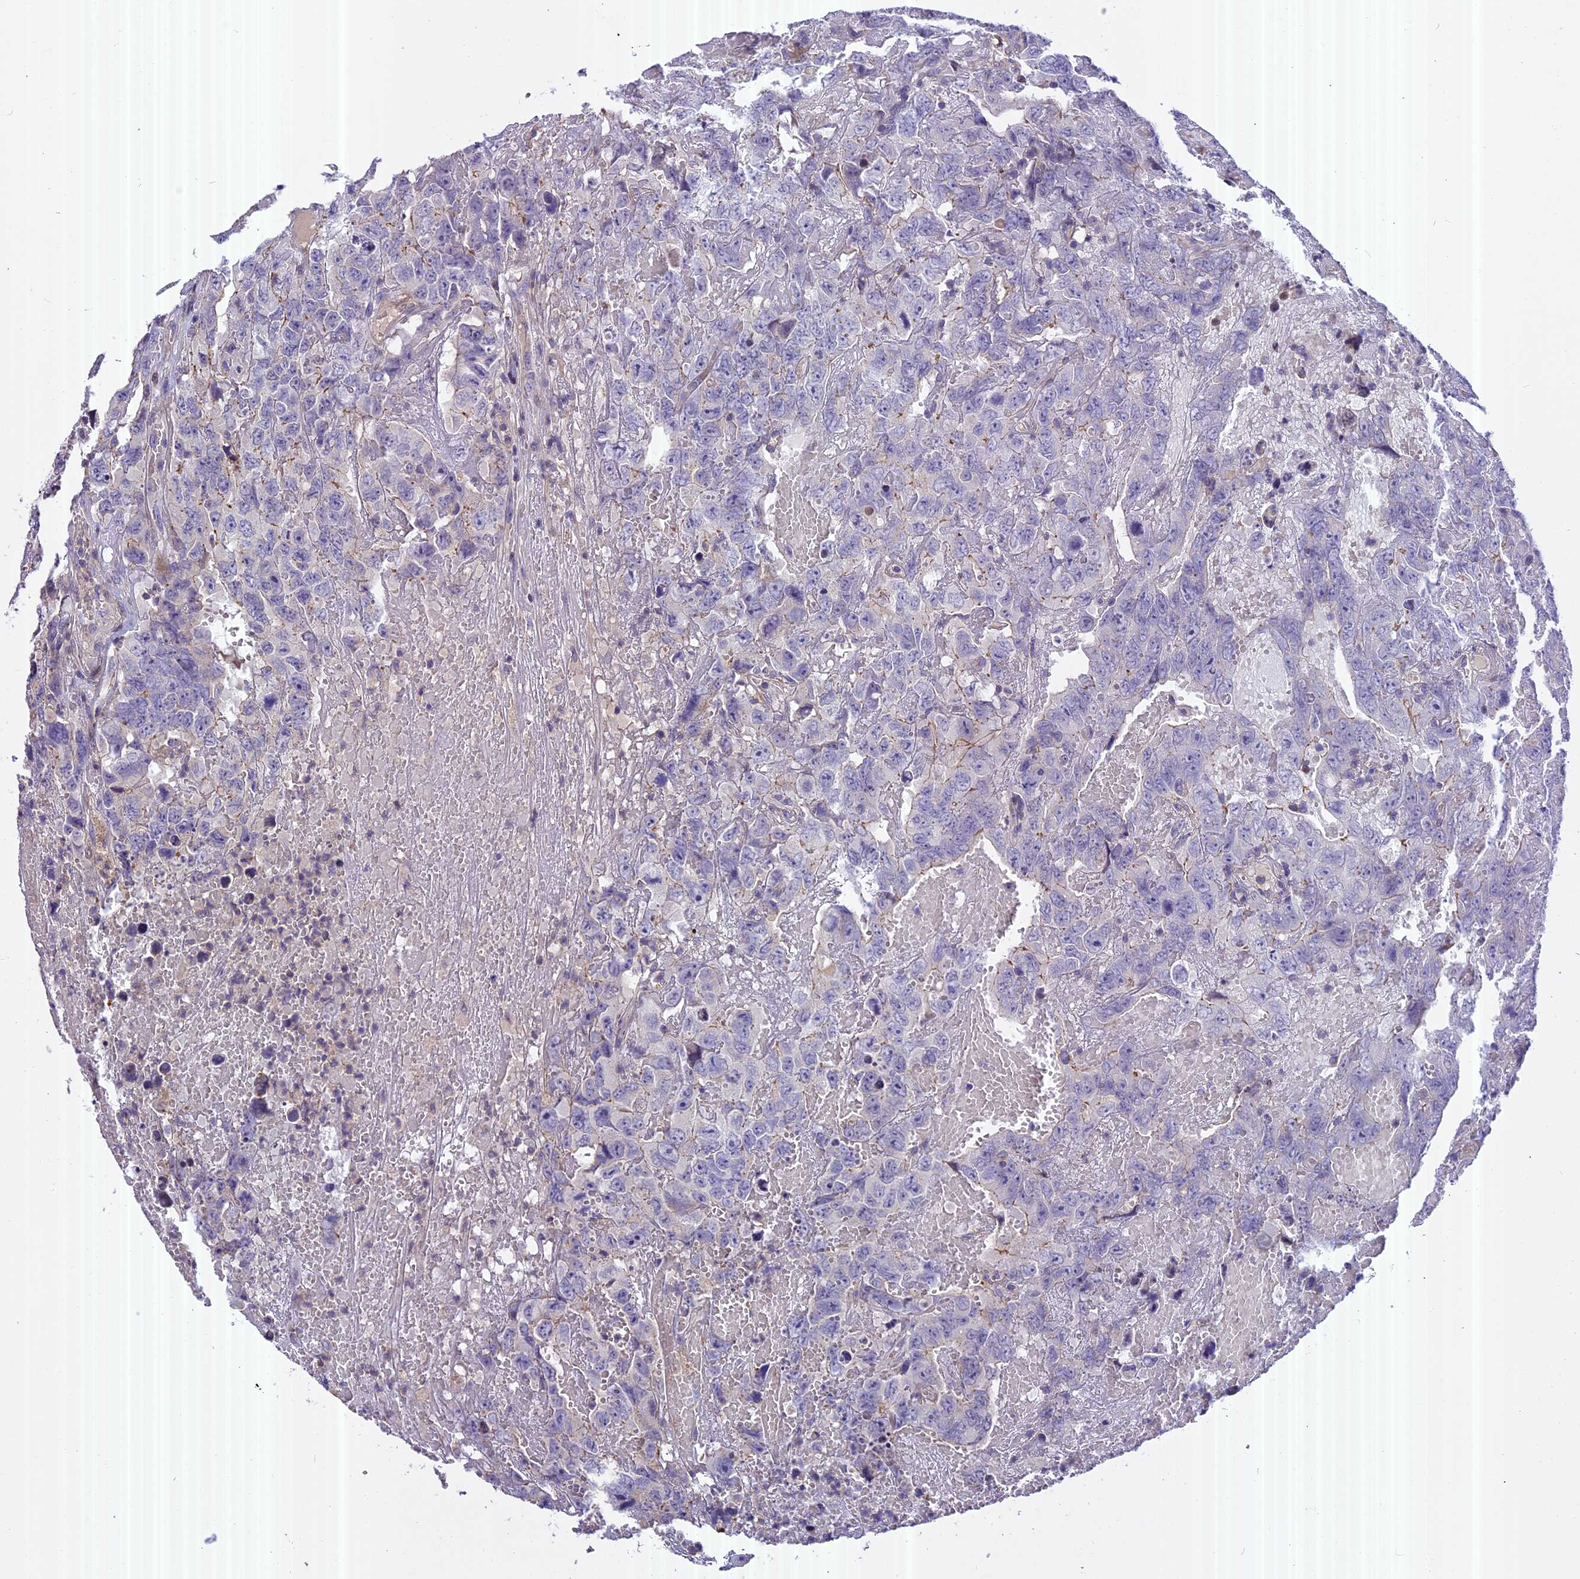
{"staining": {"intensity": "negative", "quantity": "none", "location": "none"}, "tissue": "testis cancer", "cell_type": "Tumor cells", "image_type": "cancer", "snomed": [{"axis": "morphology", "description": "Carcinoma, Embryonal, NOS"}, {"axis": "topography", "description": "Testis"}], "caption": "Immunohistochemistry (IHC) of human embryonal carcinoma (testis) shows no staining in tumor cells.", "gene": "FAM98C", "patient": {"sex": "male", "age": 45}}